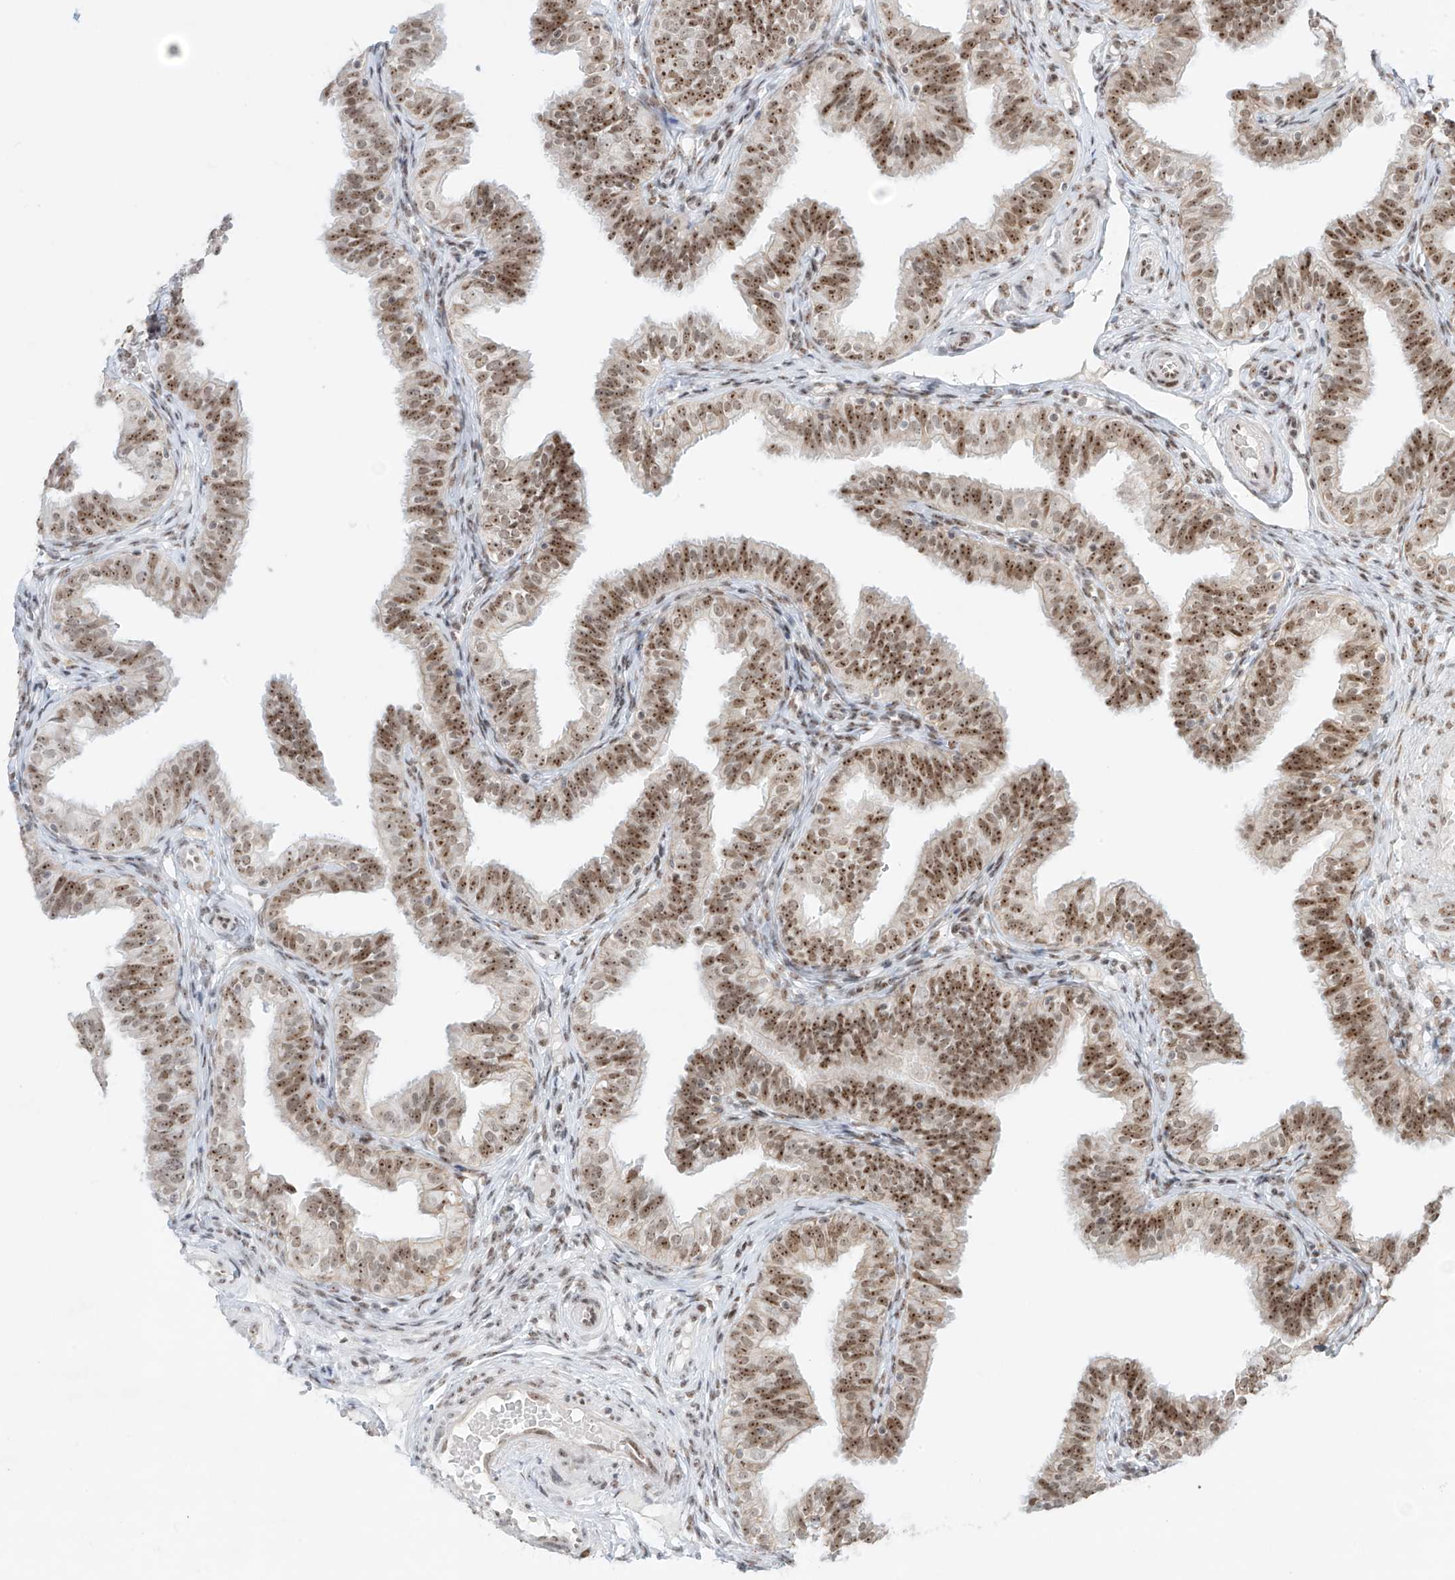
{"staining": {"intensity": "moderate", "quantity": ">75%", "location": "cytoplasmic/membranous,nuclear"}, "tissue": "fallopian tube", "cell_type": "Glandular cells", "image_type": "normal", "snomed": [{"axis": "morphology", "description": "Normal tissue, NOS"}, {"axis": "topography", "description": "Fallopian tube"}], "caption": "Immunohistochemistry (DAB) staining of normal fallopian tube exhibits moderate cytoplasmic/membranous,nuclear protein staining in approximately >75% of glandular cells.", "gene": "ZNF512", "patient": {"sex": "female", "age": 35}}